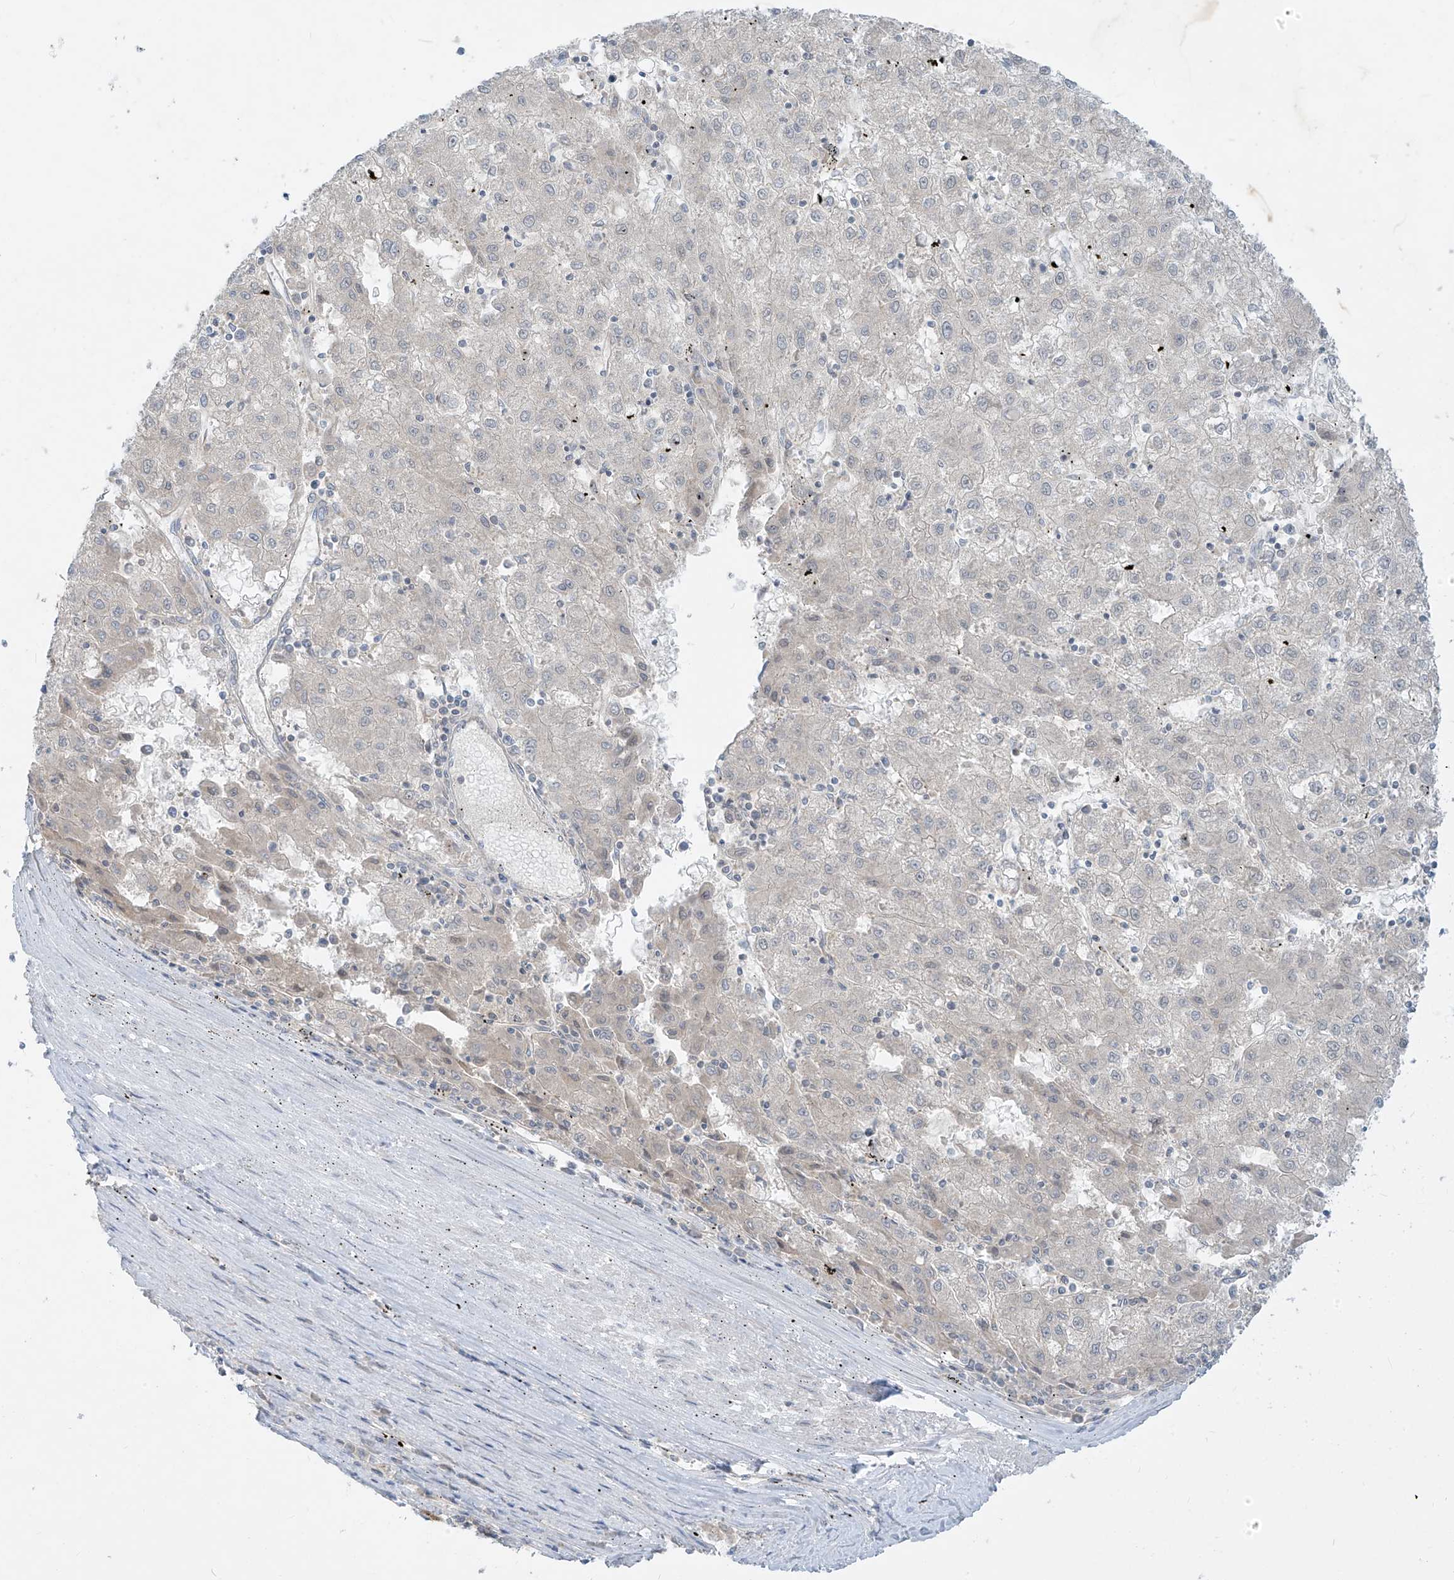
{"staining": {"intensity": "negative", "quantity": "none", "location": "none"}, "tissue": "liver cancer", "cell_type": "Tumor cells", "image_type": "cancer", "snomed": [{"axis": "morphology", "description": "Carcinoma, Hepatocellular, NOS"}, {"axis": "topography", "description": "Liver"}], "caption": "There is no significant expression in tumor cells of hepatocellular carcinoma (liver). (DAB immunohistochemistry (IHC) with hematoxylin counter stain).", "gene": "DGKQ", "patient": {"sex": "male", "age": 72}}